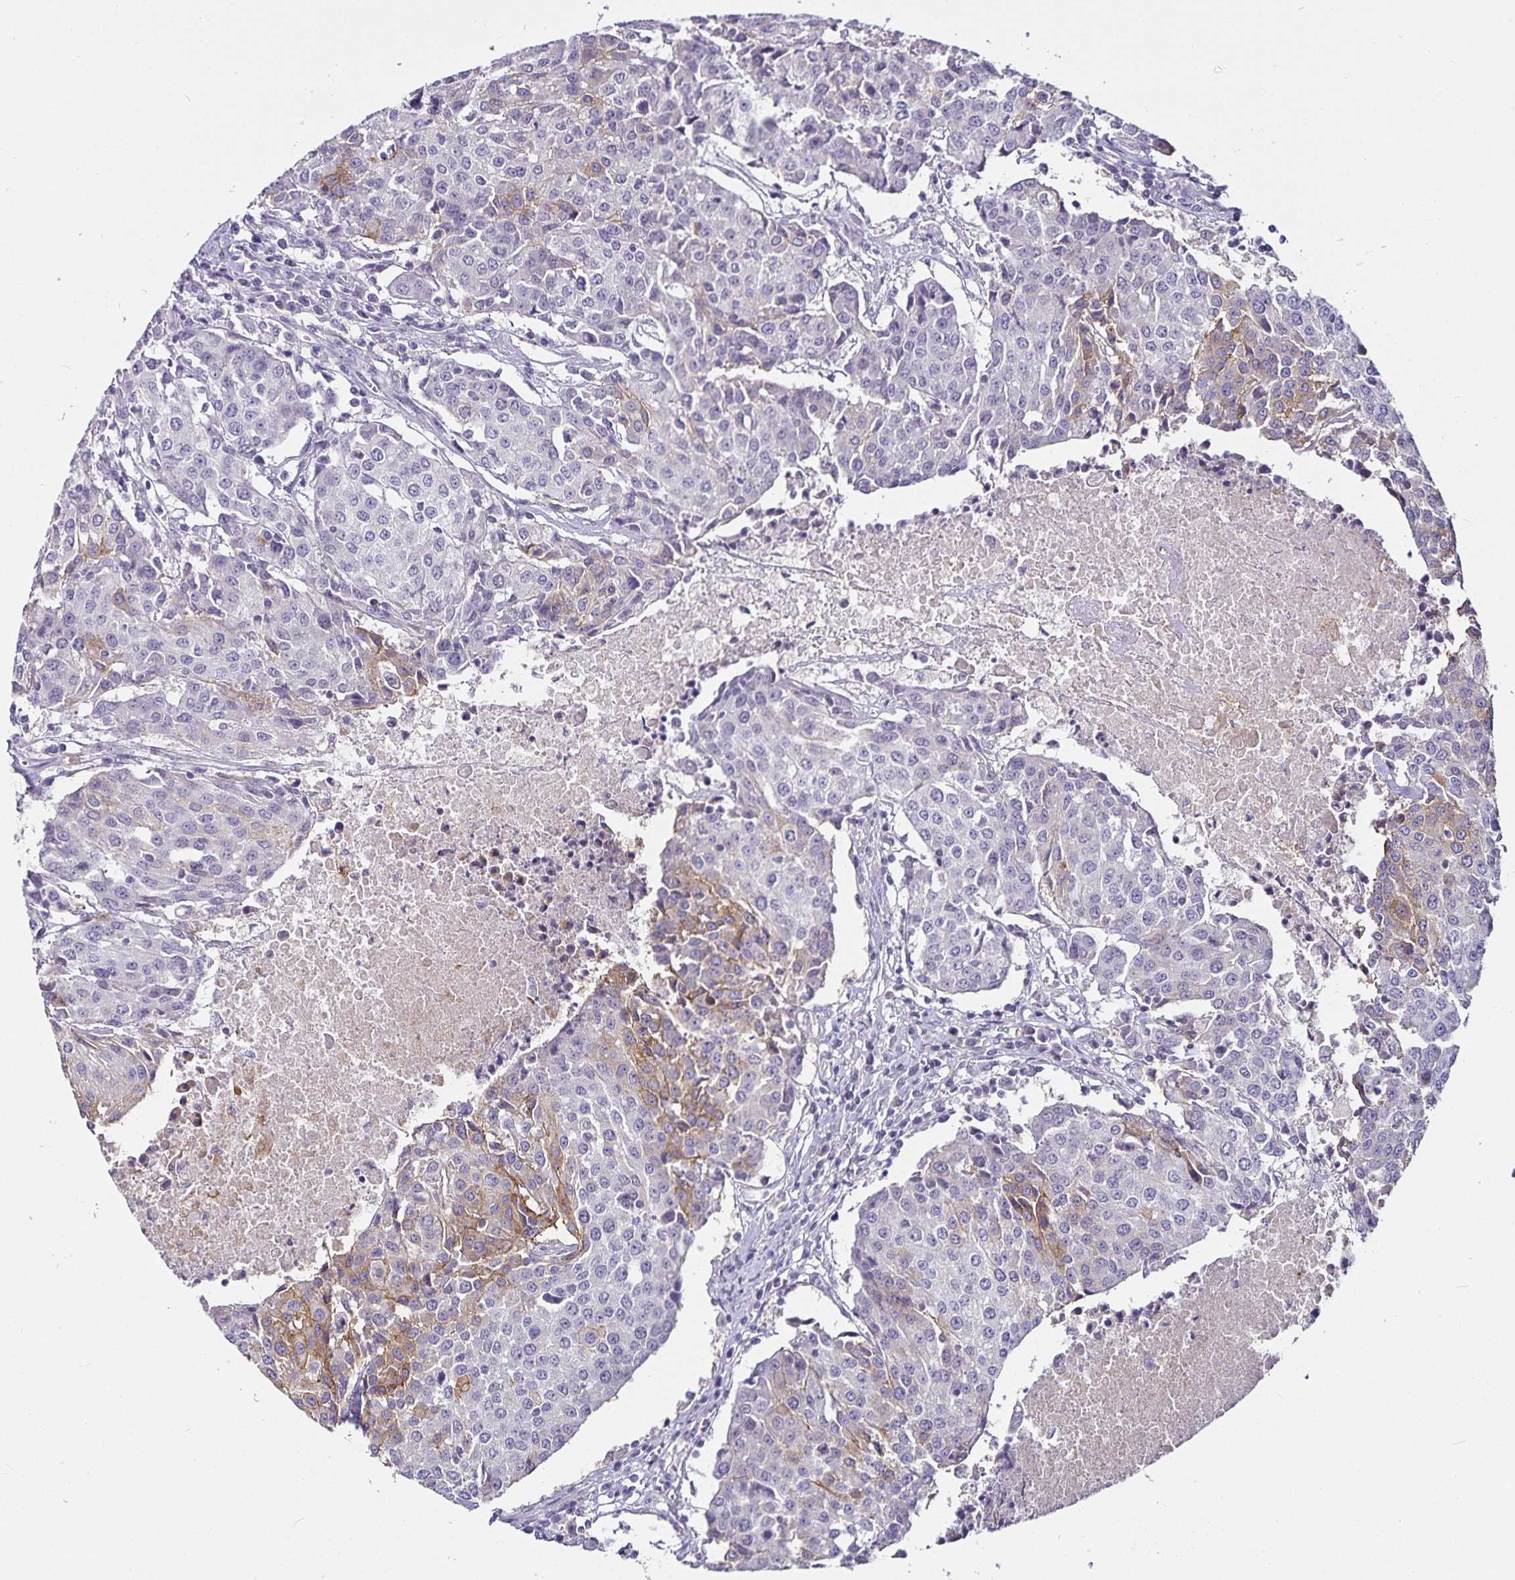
{"staining": {"intensity": "weak", "quantity": "<25%", "location": "cytoplasmic/membranous"}, "tissue": "urothelial cancer", "cell_type": "Tumor cells", "image_type": "cancer", "snomed": [{"axis": "morphology", "description": "Urothelial carcinoma, High grade"}, {"axis": "topography", "description": "Urinary bladder"}], "caption": "DAB immunohistochemical staining of urothelial cancer shows no significant staining in tumor cells.", "gene": "CA12", "patient": {"sex": "female", "age": 85}}